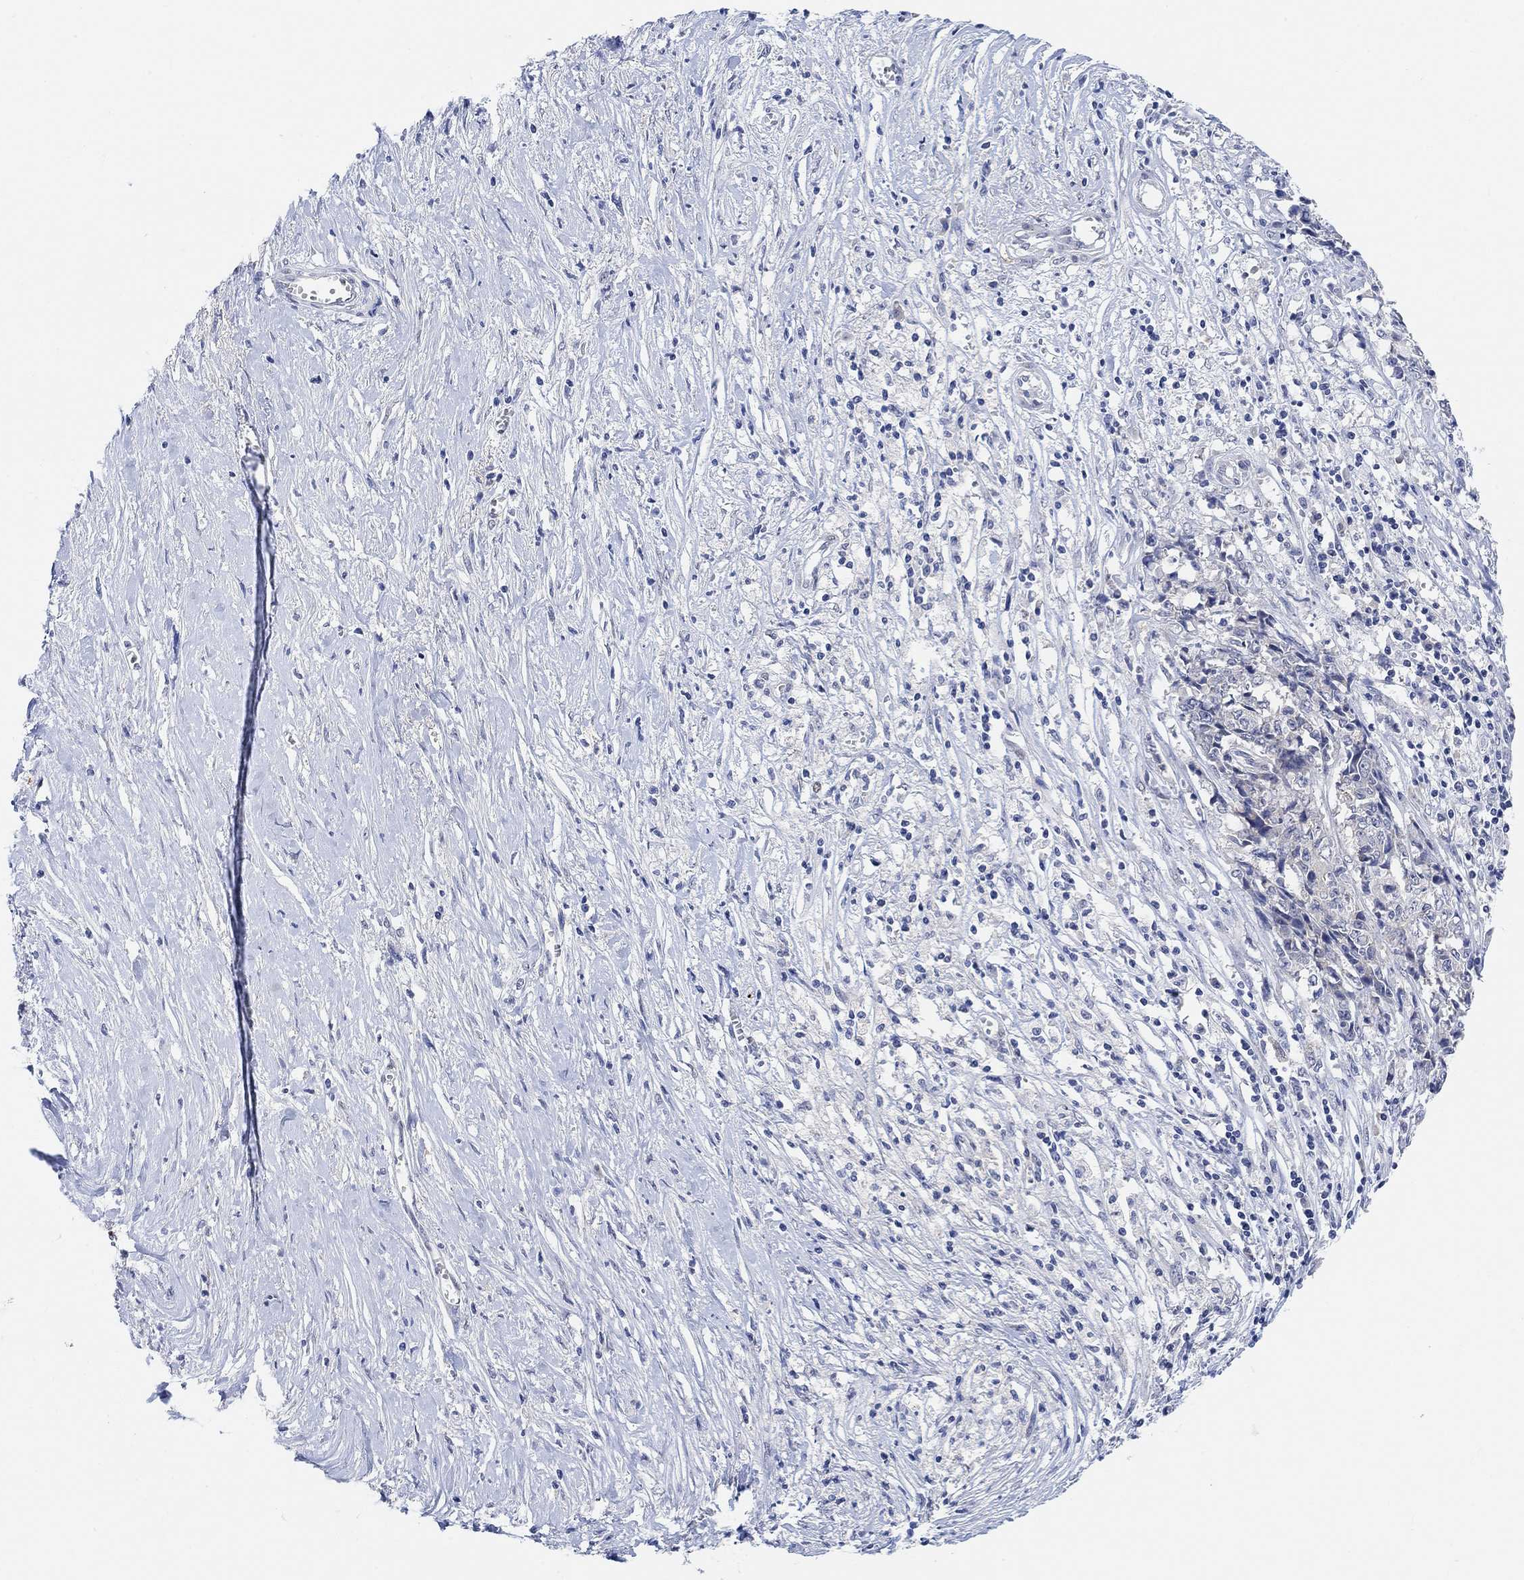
{"staining": {"intensity": "moderate", "quantity": "<25%", "location": "cytoplasmic/membranous"}, "tissue": "ovarian cancer", "cell_type": "Tumor cells", "image_type": "cancer", "snomed": [{"axis": "morphology", "description": "Carcinoma, endometroid"}, {"axis": "topography", "description": "Ovary"}], "caption": "Tumor cells show low levels of moderate cytoplasmic/membranous expression in approximately <25% of cells in human ovarian cancer.", "gene": "RIMS1", "patient": {"sex": "female", "age": 42}}